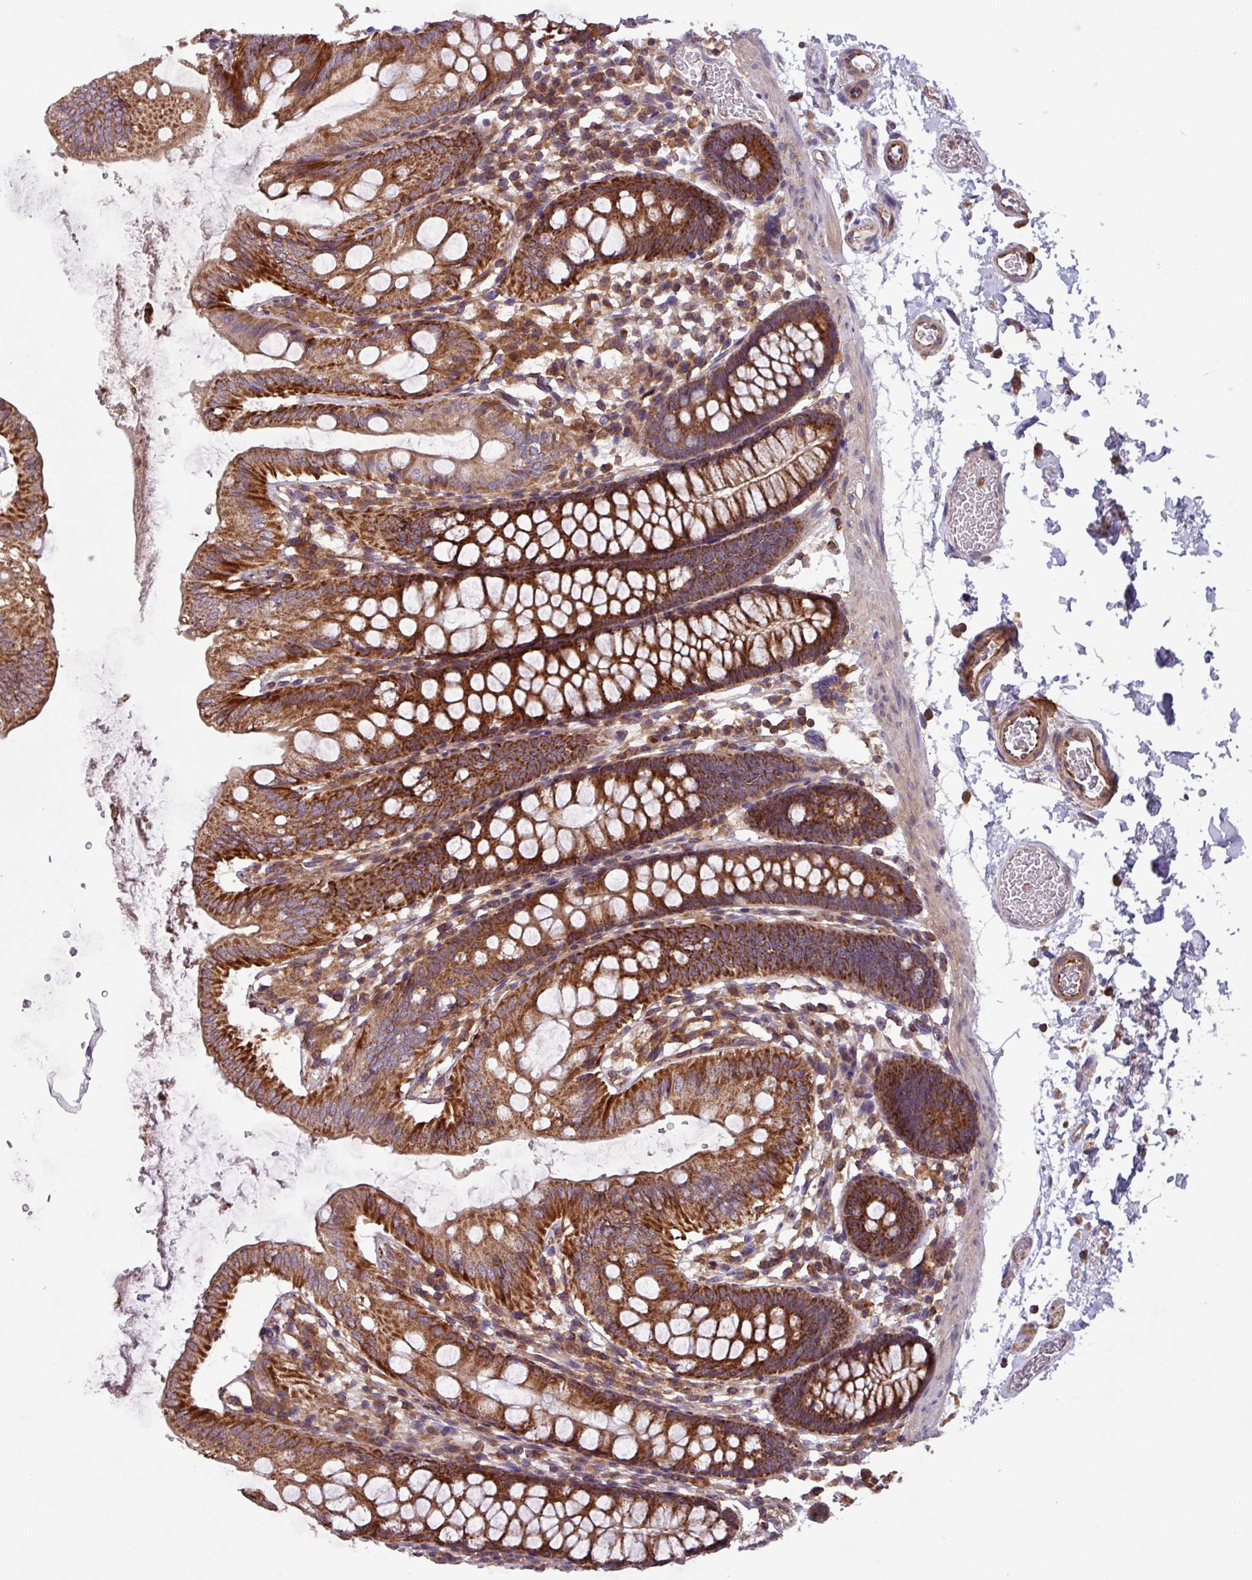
{"staining": {"intensity": "strong", "quantity": ">75%", "location": "cytoplasmic/membranous"}, "tissue": "colon", "cell_type": "Endothelial cells", "image_type": "normal", "snomed": [{"axis": "morphology", "description": "Normal tissue, NOS"}, {"axis": "topography", "description": "Colon"}], "caption": "Colon stained with immunohistochemistry demonstrates strong cytoplasmic/membranous expression in about >75% of endothelial cells. (IHC, brightfield microscopy, high magnification).", "gene": "PLEKHD1", "patient": {"sex": "male", "age": 75}}